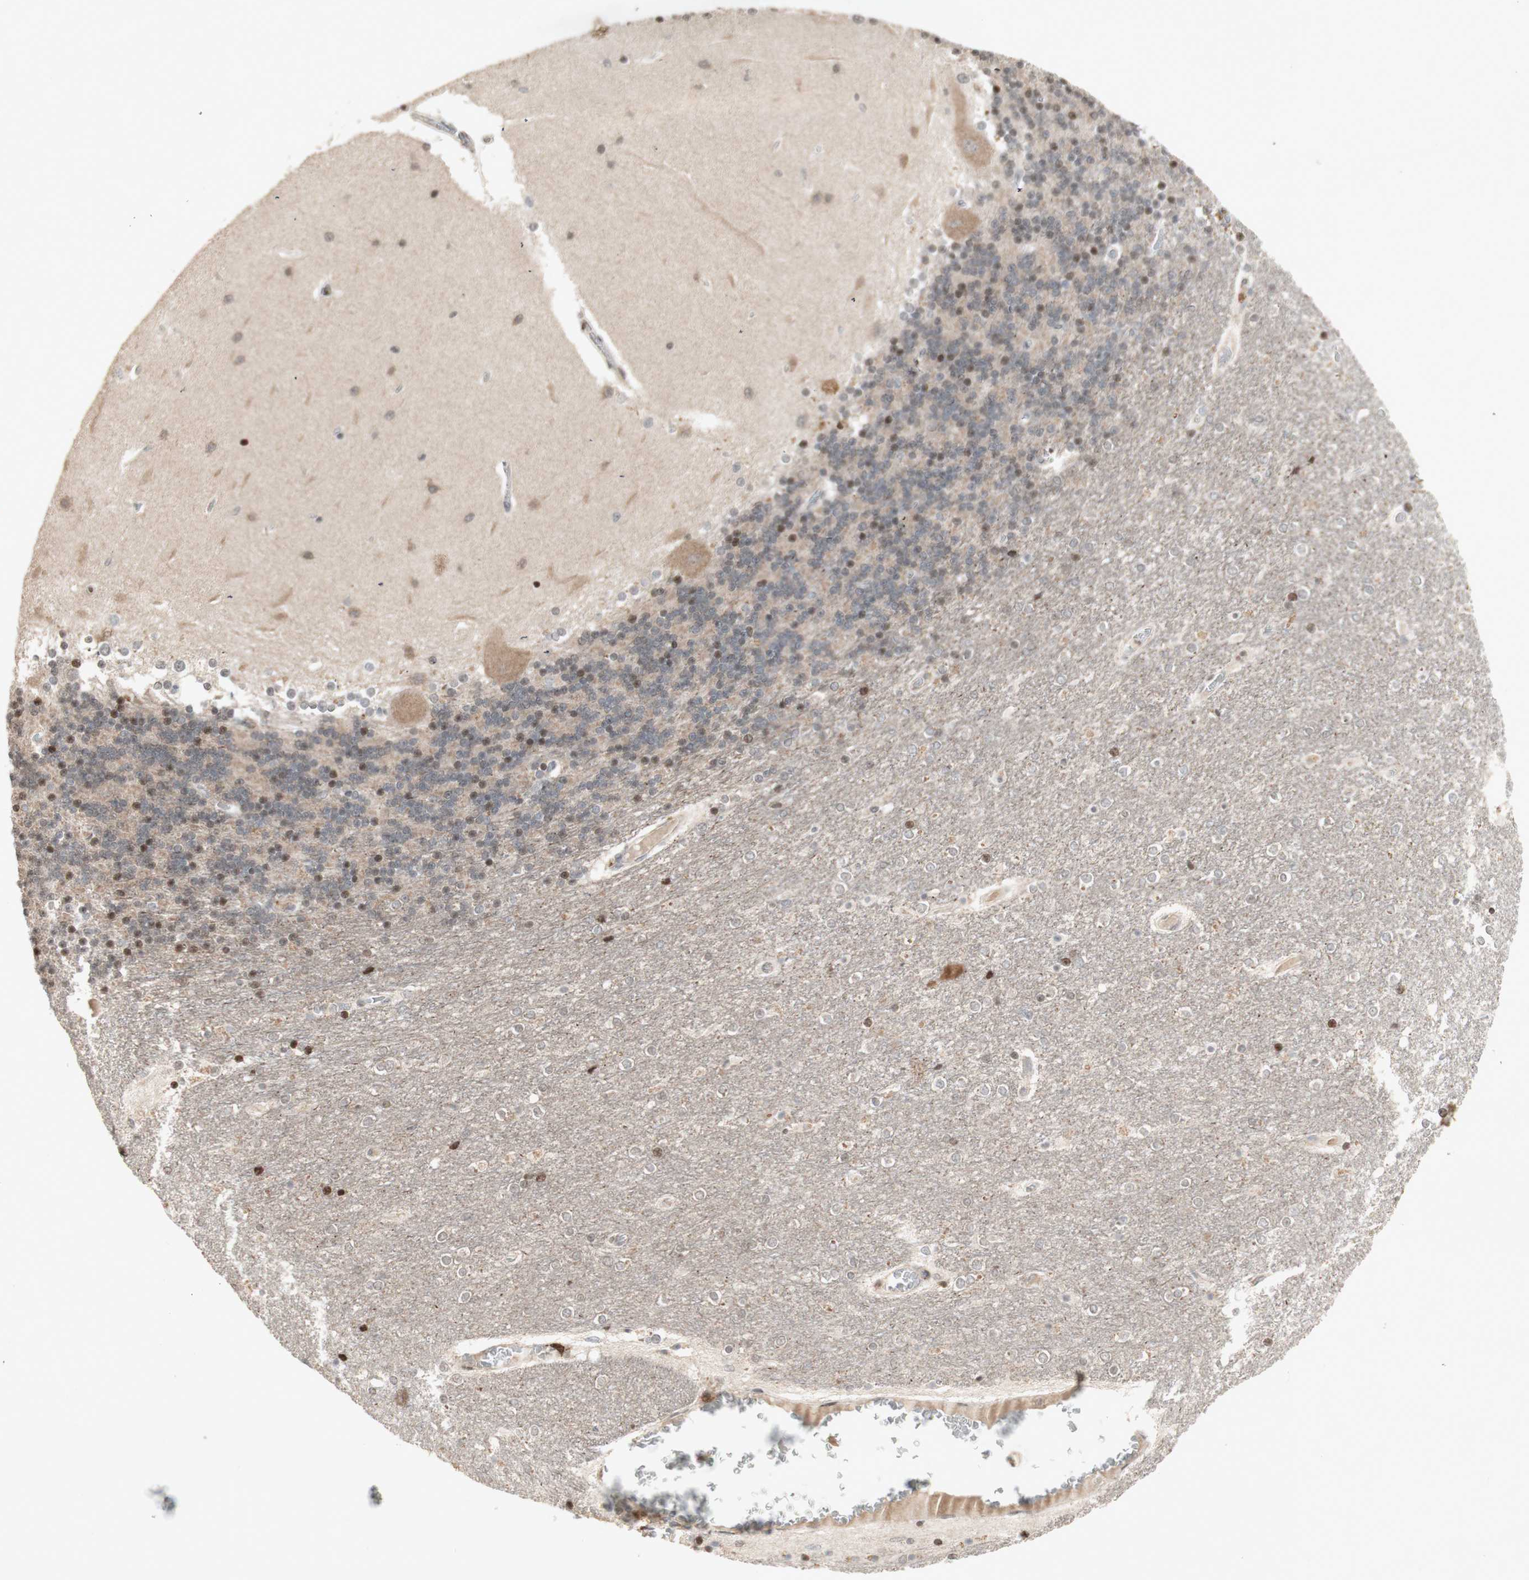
{"staining": {"intensity": "moderate", "quantity": "25%-75%", "location": "cytoplasmic/membranous,nuclear"}, "tissue": "cerebellum", "cell_type": "Cells in granular layer", "image_type": "normal", "snomed": [{"axis": "morphology", "description": "Normal tissue, NOS"}, {"axis": "topography", "description": "Cerebellum"}], "caption": "Immunohistochemistry (DAB (3,3'-diaminobenzidine)) staining of benign cerebellum shows moderate cytoplasmic/membranous,nuclear protein positivity in approximately 25%-75% of cells in granular layer.", "gene": "PLXNA1", "patient": {"sex": "female", "age": 54}}